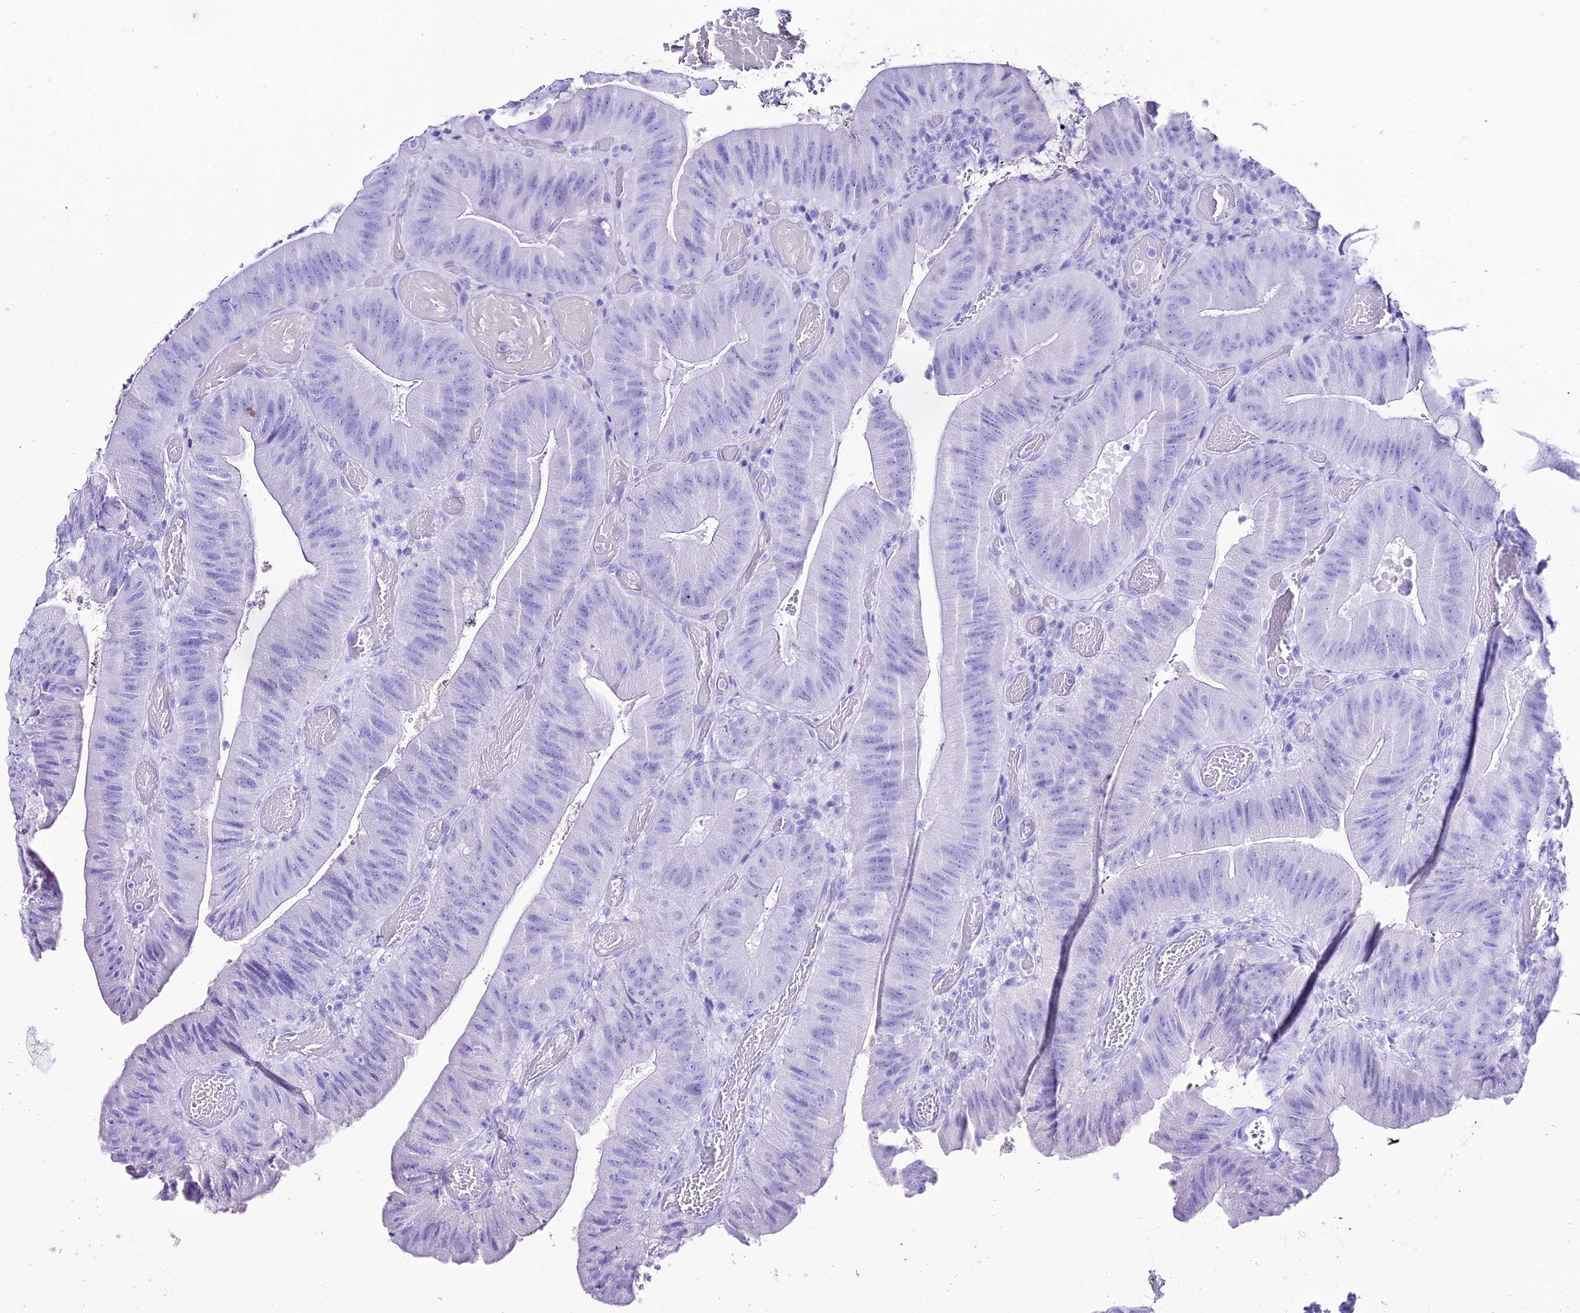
{"staining": {"intensity": "negative", "quantity": "none", "location": "none"}, "tissue": "colorectal cancer", "cell_type": "Tumor cells", "image_type": "cancer", "snomed": [{"axis": "morphology", "description": "Adenocarcinoma, NOS"}, {"axis": "topography", "description": "Colon"}], "caption": "An IHC histopathology image of adenocarcinoma (colorectal) is shown. There is no staining in tumor cells of adenocarcinoma (colorectal).", "gene": "TRMT44", "patient": {"sex": "female", "age": 43}}